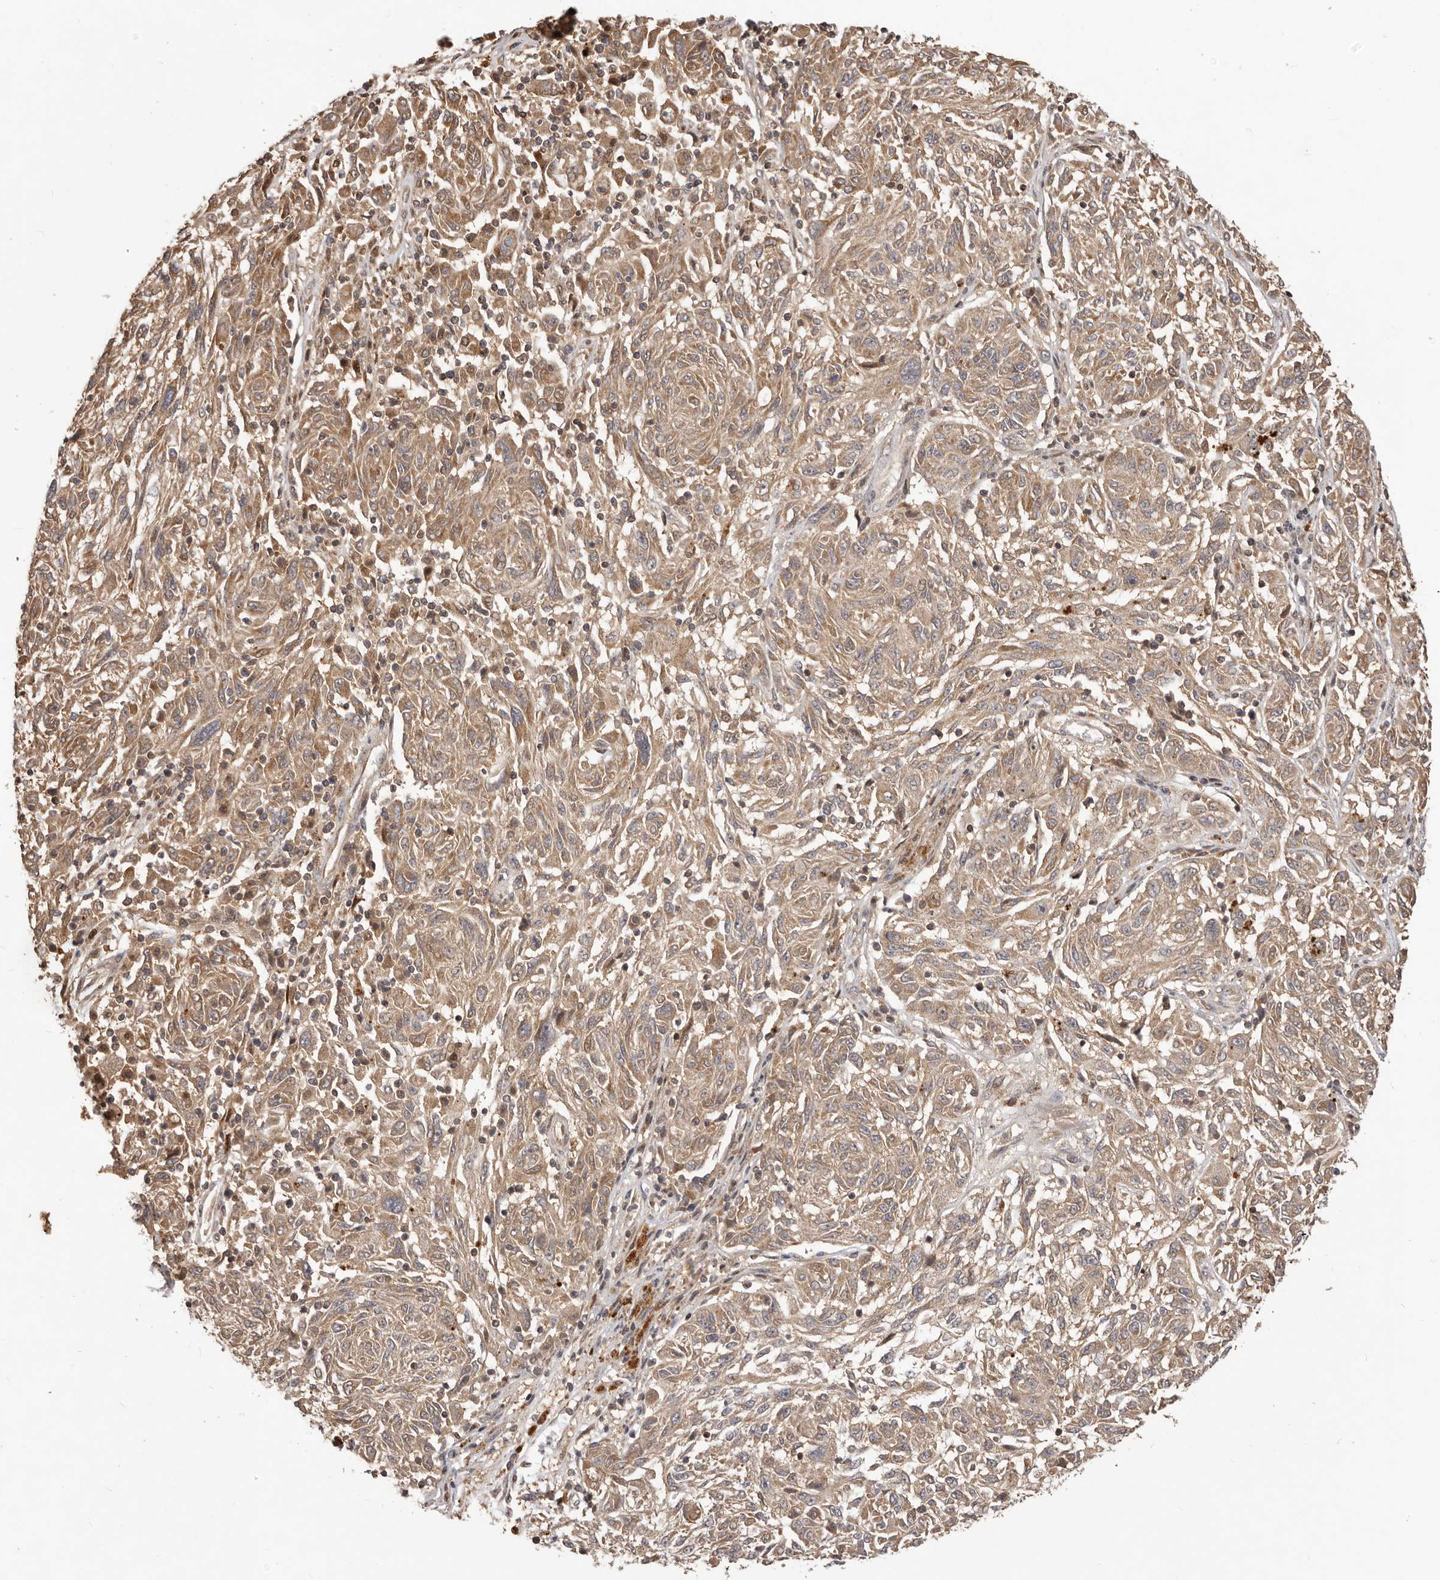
{"staining": {"intensity": "weak", "quantity": ">75%", "location": "cytoplasmic/membranous"}, "tissue": "melanoma", "cell_type": "Tumor cells", "image_type": "cancer", "snomed": [{"axis": "morphology", "description": "Malignant melanoma, NOS"}, {"axis": "topography", "description": "Skin"}], "caption": "Protein expression analysis of malignant melanoma displays weak cytoplasmic/membranous staining in about >75% of tumor cells.", "gene": "MTO1", "patient": {"sex": "male", "age": 53}}